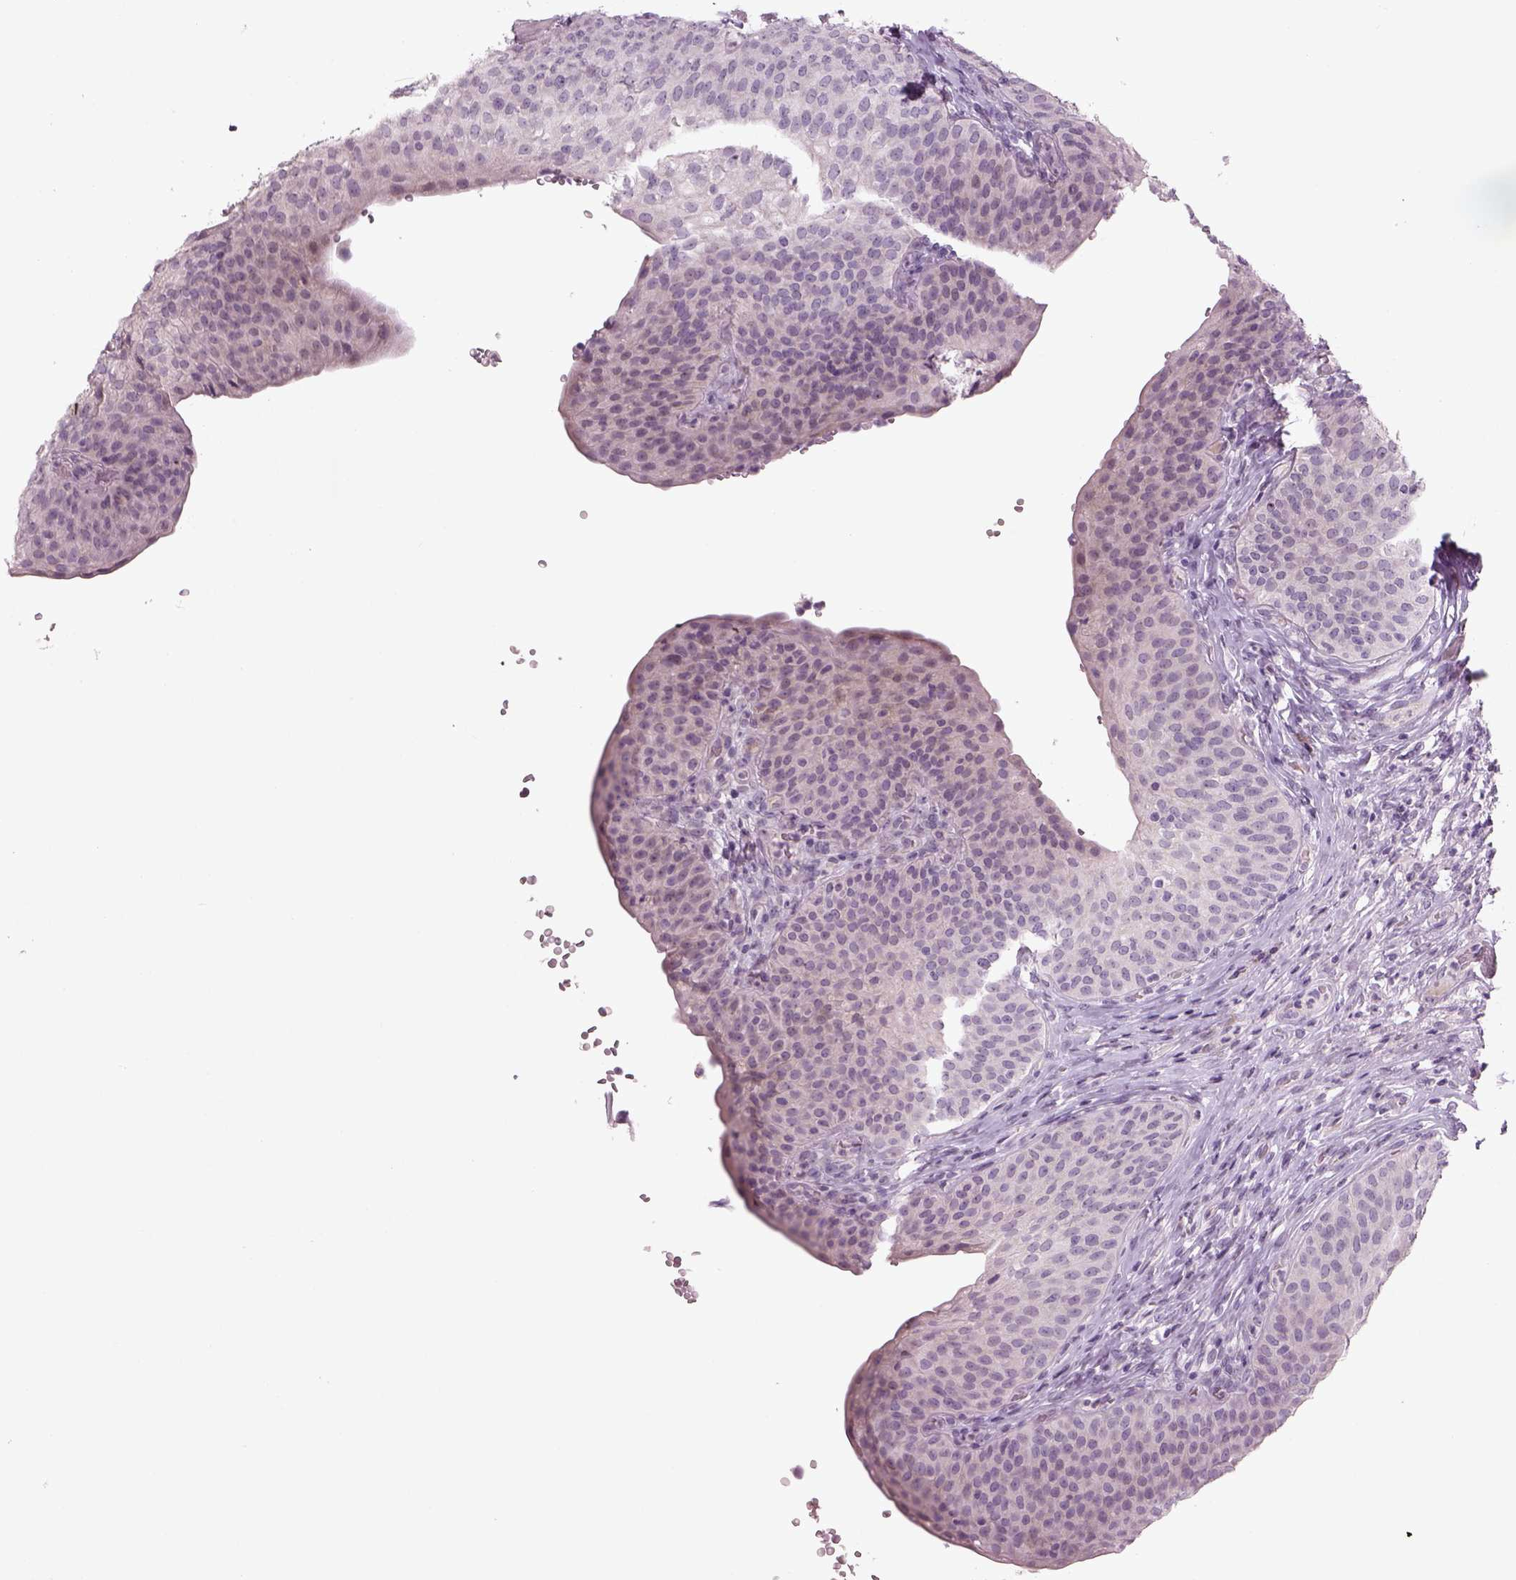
{"staining": {"intensity": "negative", "quantity": "none", "location": "none"}, "tissue": "urinary bladder", "cell_type": "Urothelial cells", "image_type": "normal", "snomed": [{"axis": "morphology", "description": "Normal tissue, NOS"}, {"axis": "topography", "description": "Urinary bladder"}], "caption": "Immunohistochemistry (IHC) of unremarkable urinary bladder exhibits no staining in urothelial cells. (IHC, brightfield microscopy, high magnification).", "gene": "PENK", "patient": {"sex": "male", "age": 66}}